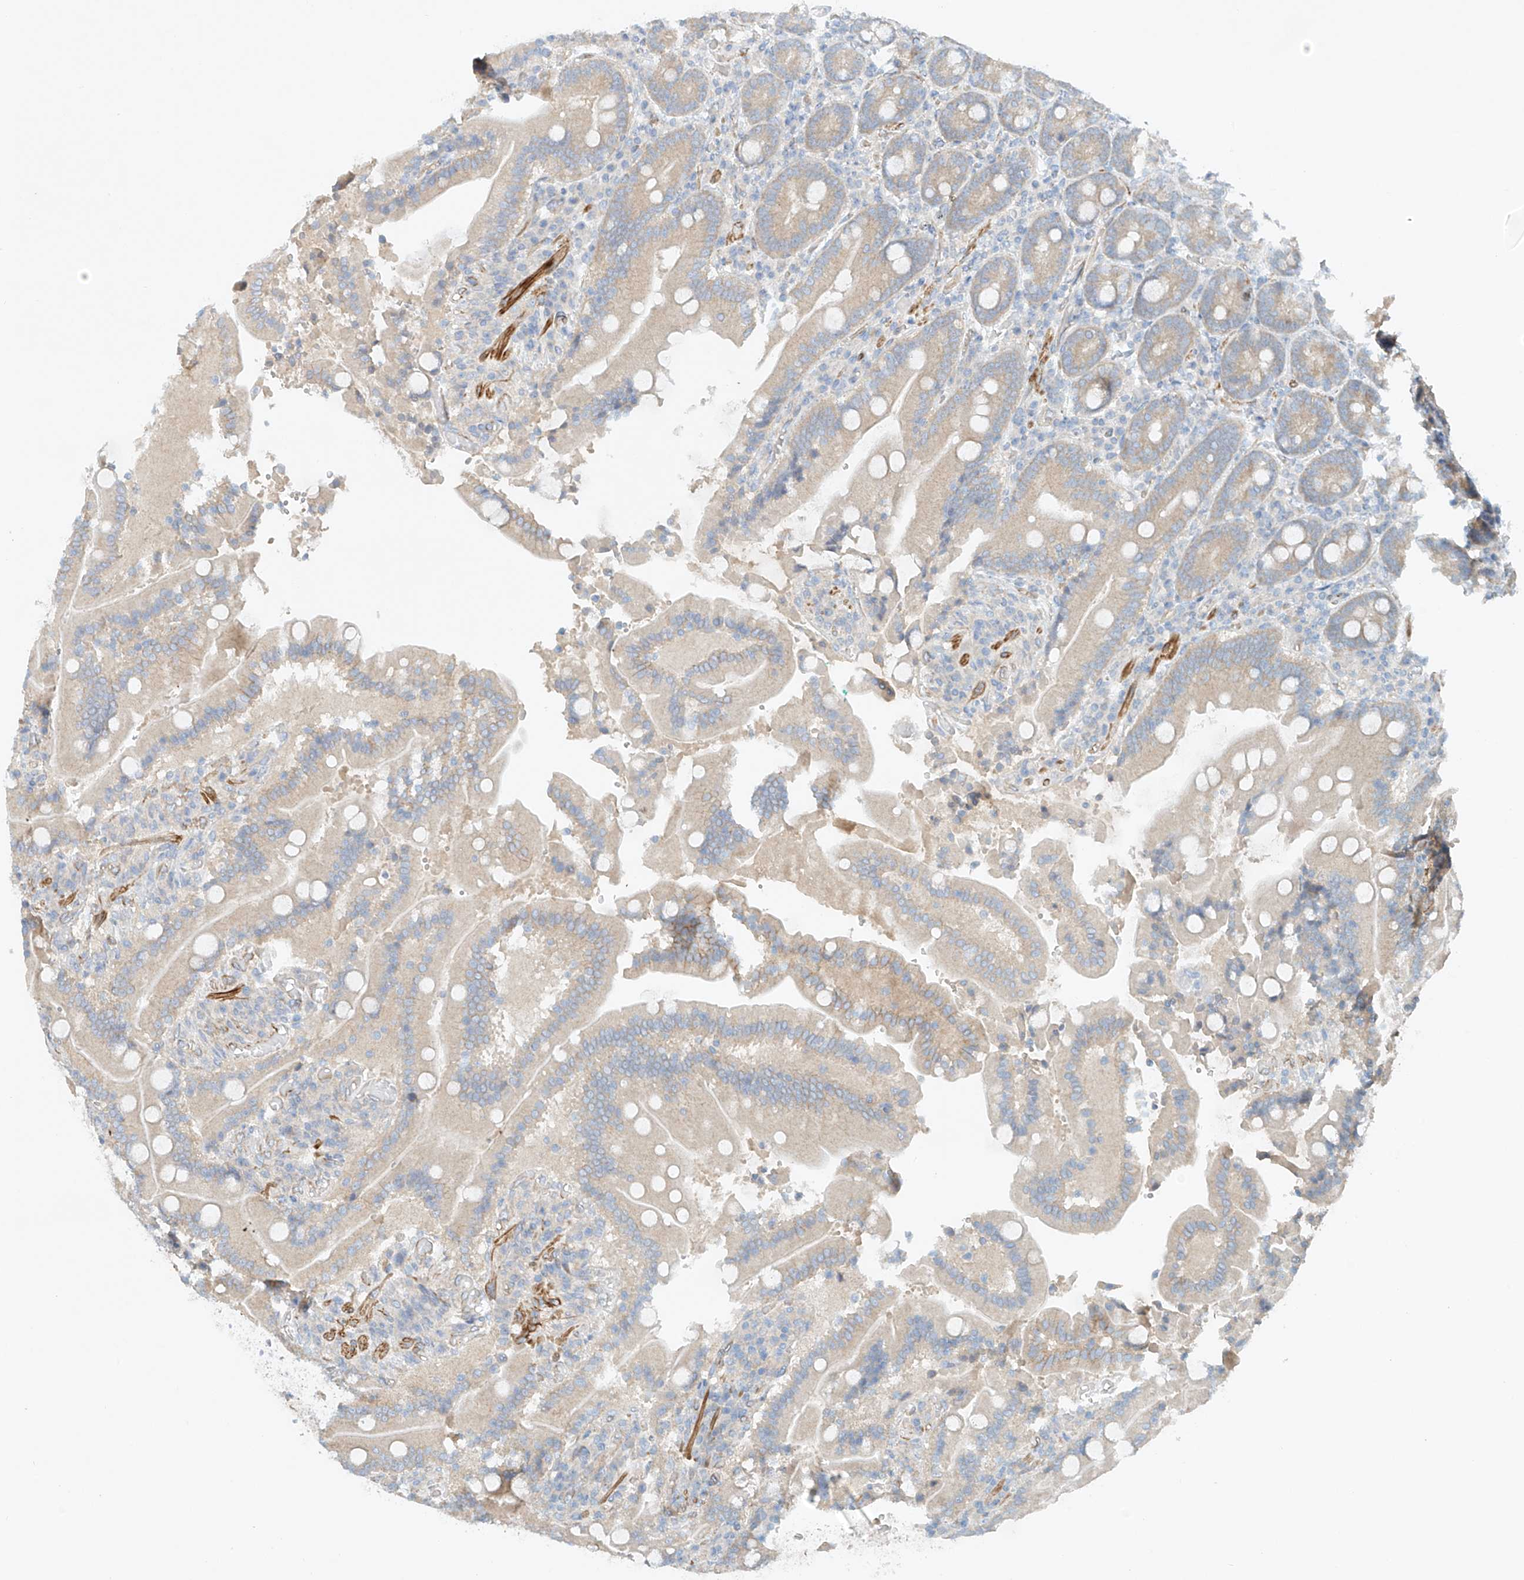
{"staining": {"intensity": "weak", "quantity": "25%-75%", "location": "cytoplasmic/membranous"}, "tissue": "duodenum", "cell_type": "Glandular cells", "image_type": "normal", "snomed": [{"axis": "morphology", "description": "Normal tissue, NOS"}, {"axis": "topography", "description": "Duodenum"}], "caption": "Protein expression analysis of unremarkable duodenum demonstrates weak cytoplasmic/membranous expression in about 25%-75% of glandular cells.", "gene": "ENSG00000266202", "patient": {"sex": "female", "age": 62}}